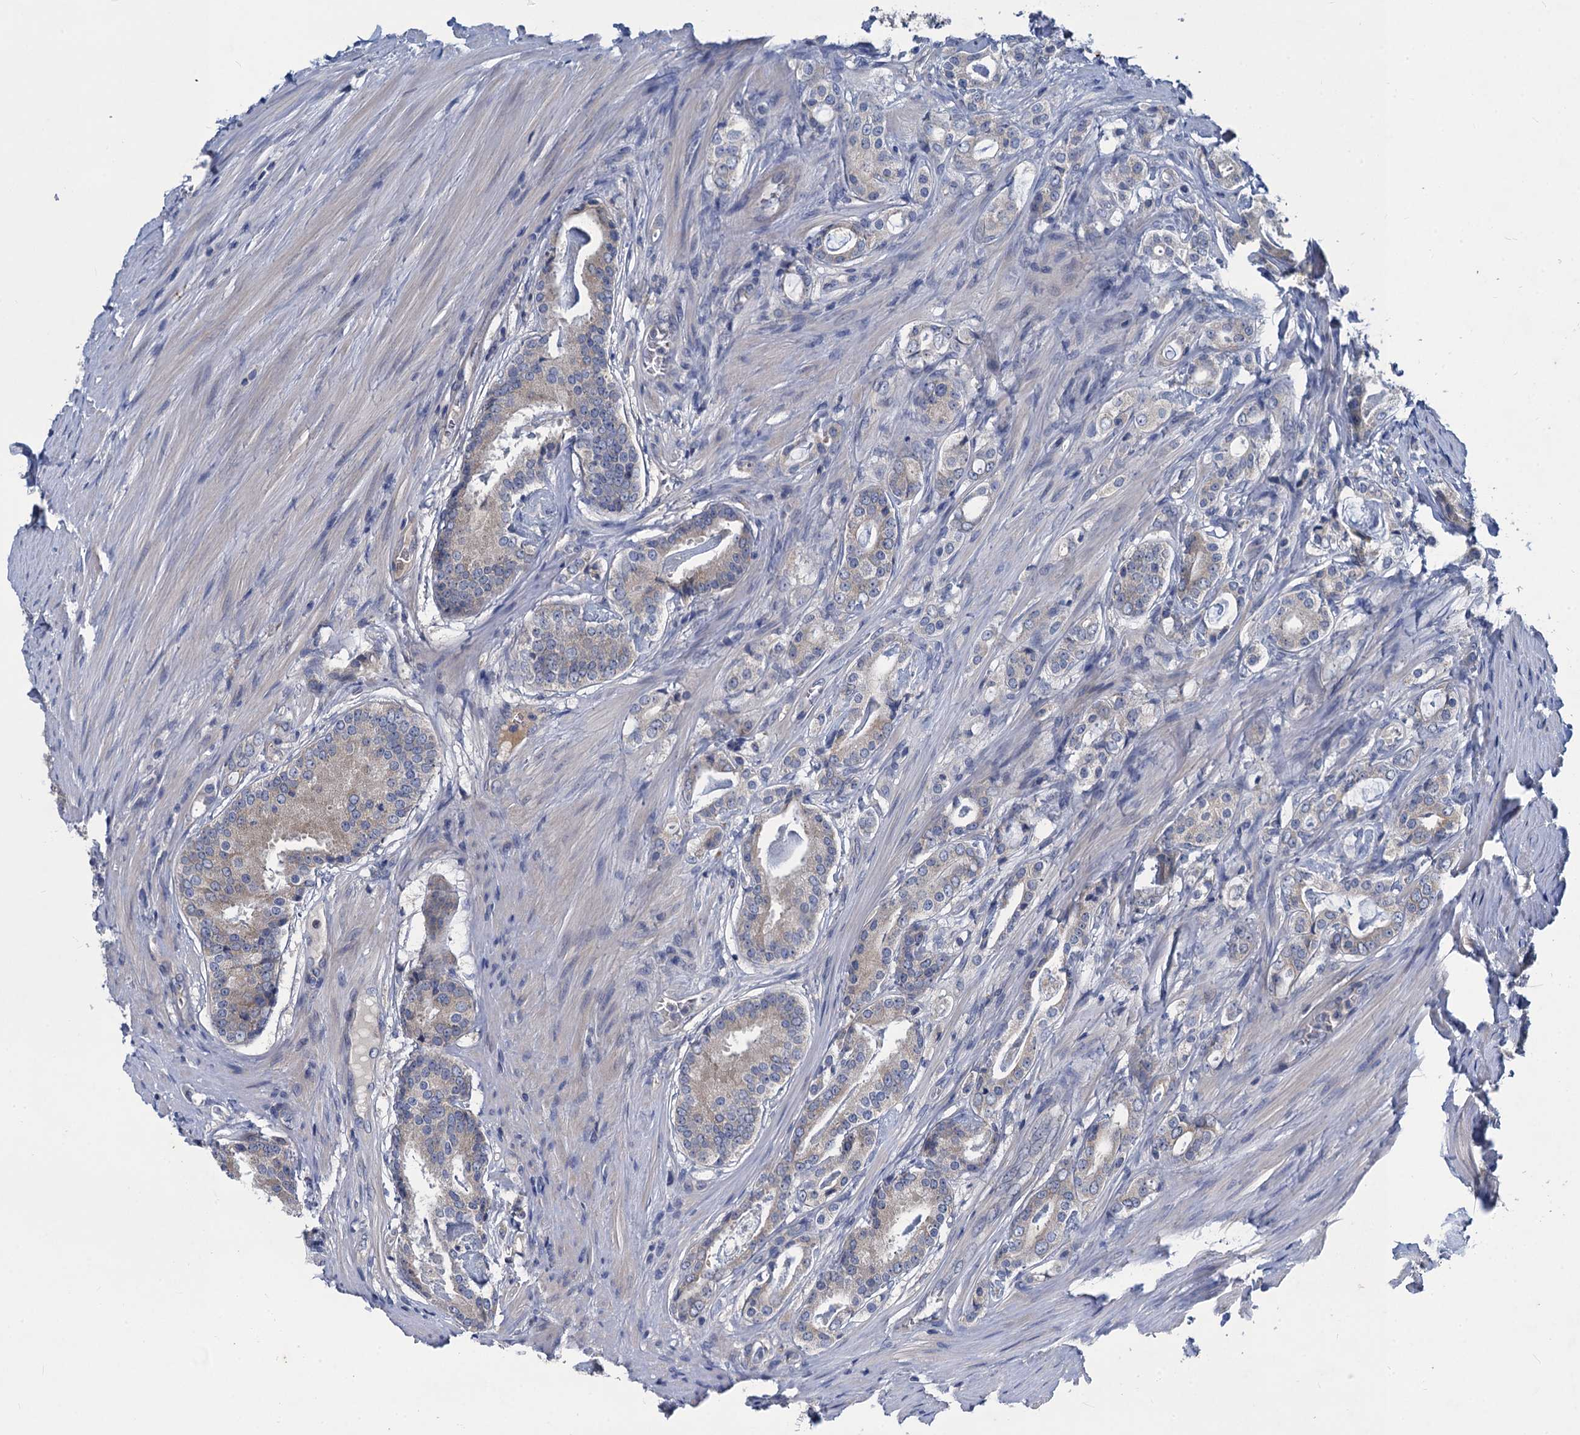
{"staining": {"intensity": "weak", "quantity": "<25%", "location": "cytoplasmic/membranous"}, "tissue": "prostate cancer", "cell_type": "Tumor cells", "image_type": "cancer", "snomed": [{"axis": "morphology", "description": "Adenocarcinoma, High grade"}, {"axis": "topography", "description": "Prostate"}], "caption": "The image demonstrates no significant positivity in tumor cells of prostate adenocarcinoma (high-grade).", "gene": "SNAP29", "patient": {"sex": "male", "age": 63}}